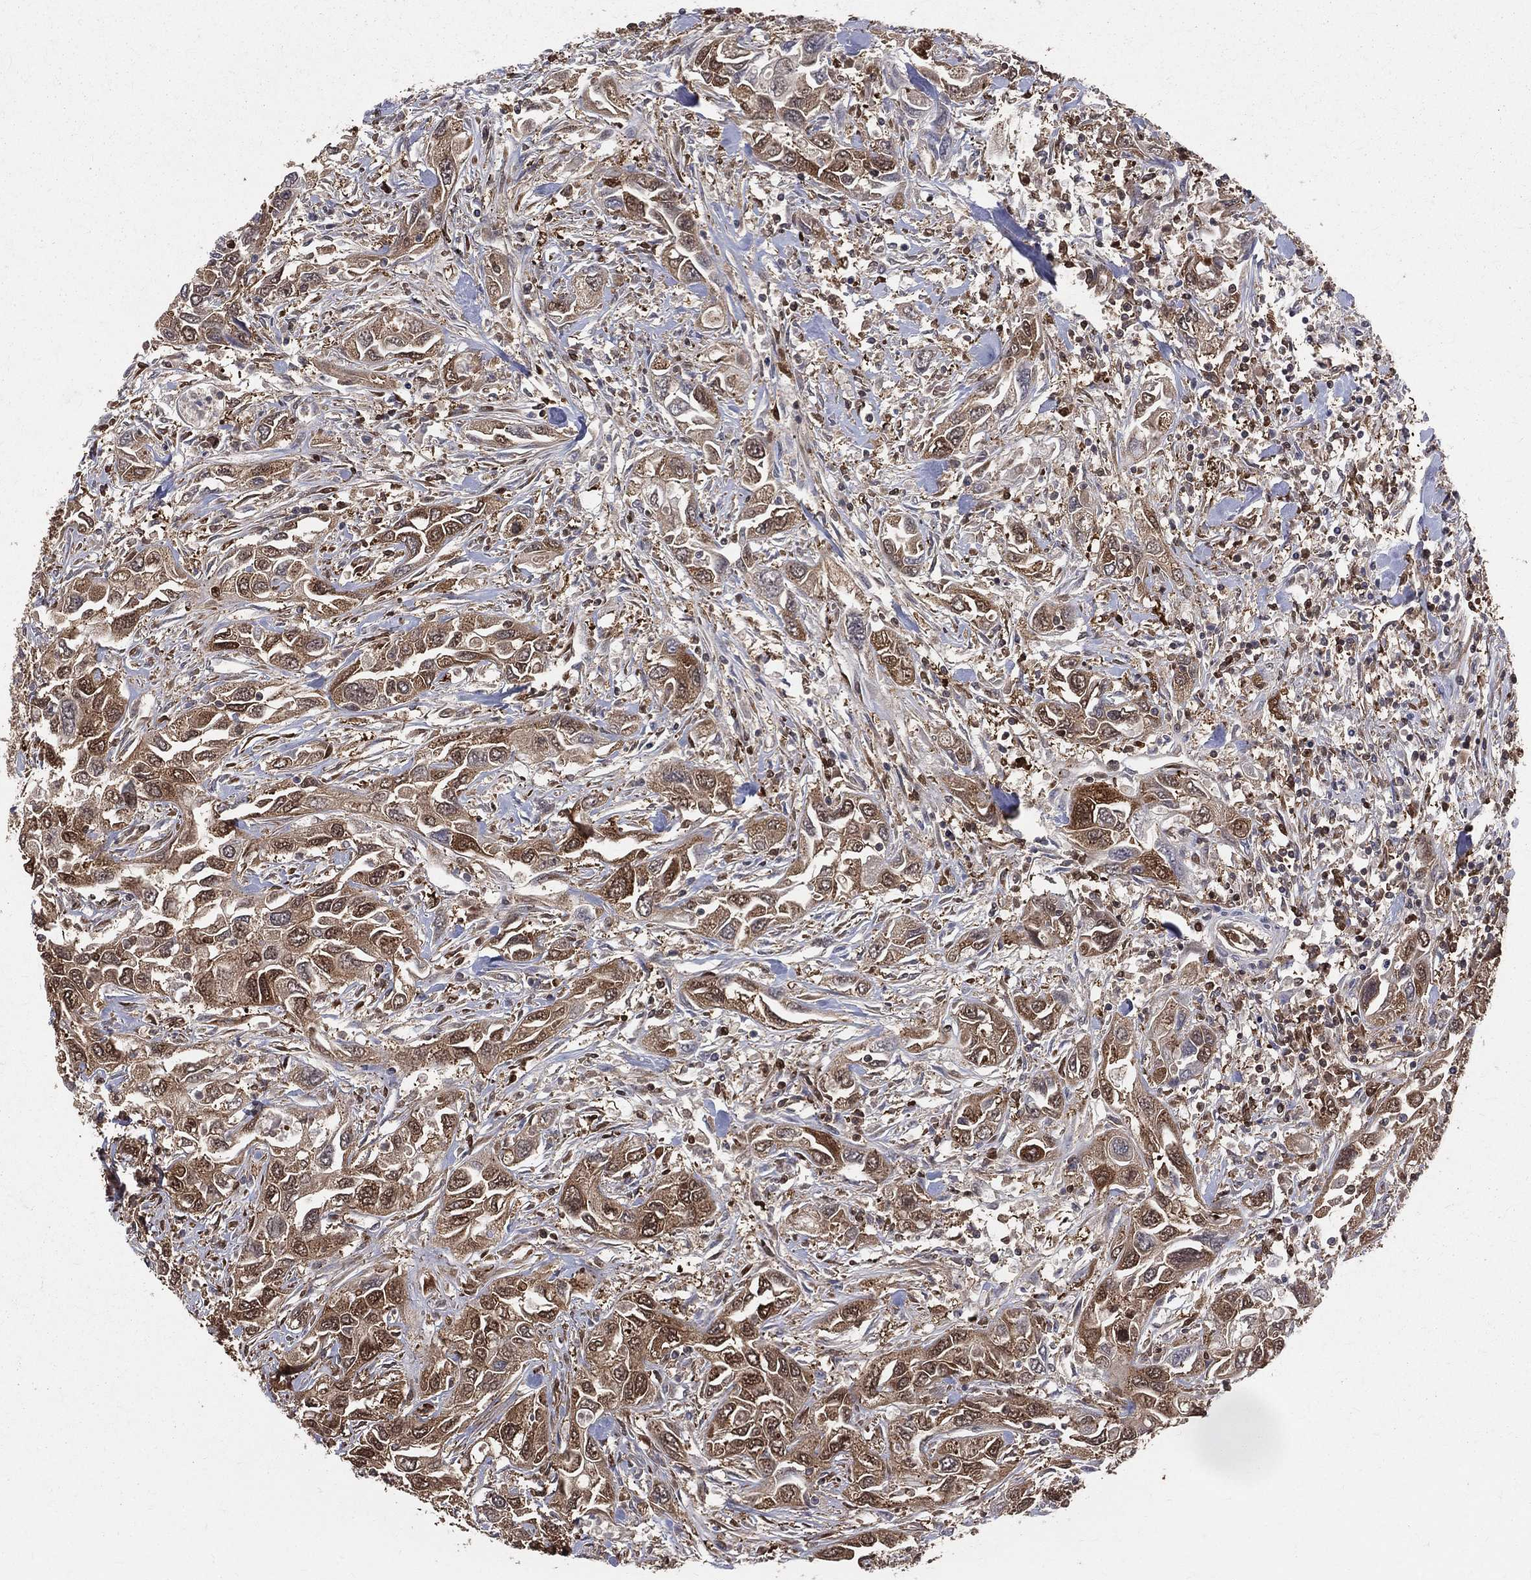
{"staining": {"intensity": "moderate", "quantity": "25%-75%", "location": "cytoplasmic/membranous,nuclear"}, "tissue": "urothelial cancer", "cell_type": "Tumor cells", "image_type": "cancer", "snomed": [{"axis": "morphology", "description": "Urothelial carcinoma, High grade"}, {"axis": "topography", "description": "Urinary bladder"}], "caption": "About 25%-75% of tumor cells in urothelial cancer show moderate cytoplasmic/membranous and nuclear protein expression as visualized by brown immunohistochemical staining.", "gene": "ENO1", "patient": {"sex": "male", "age": 76}}